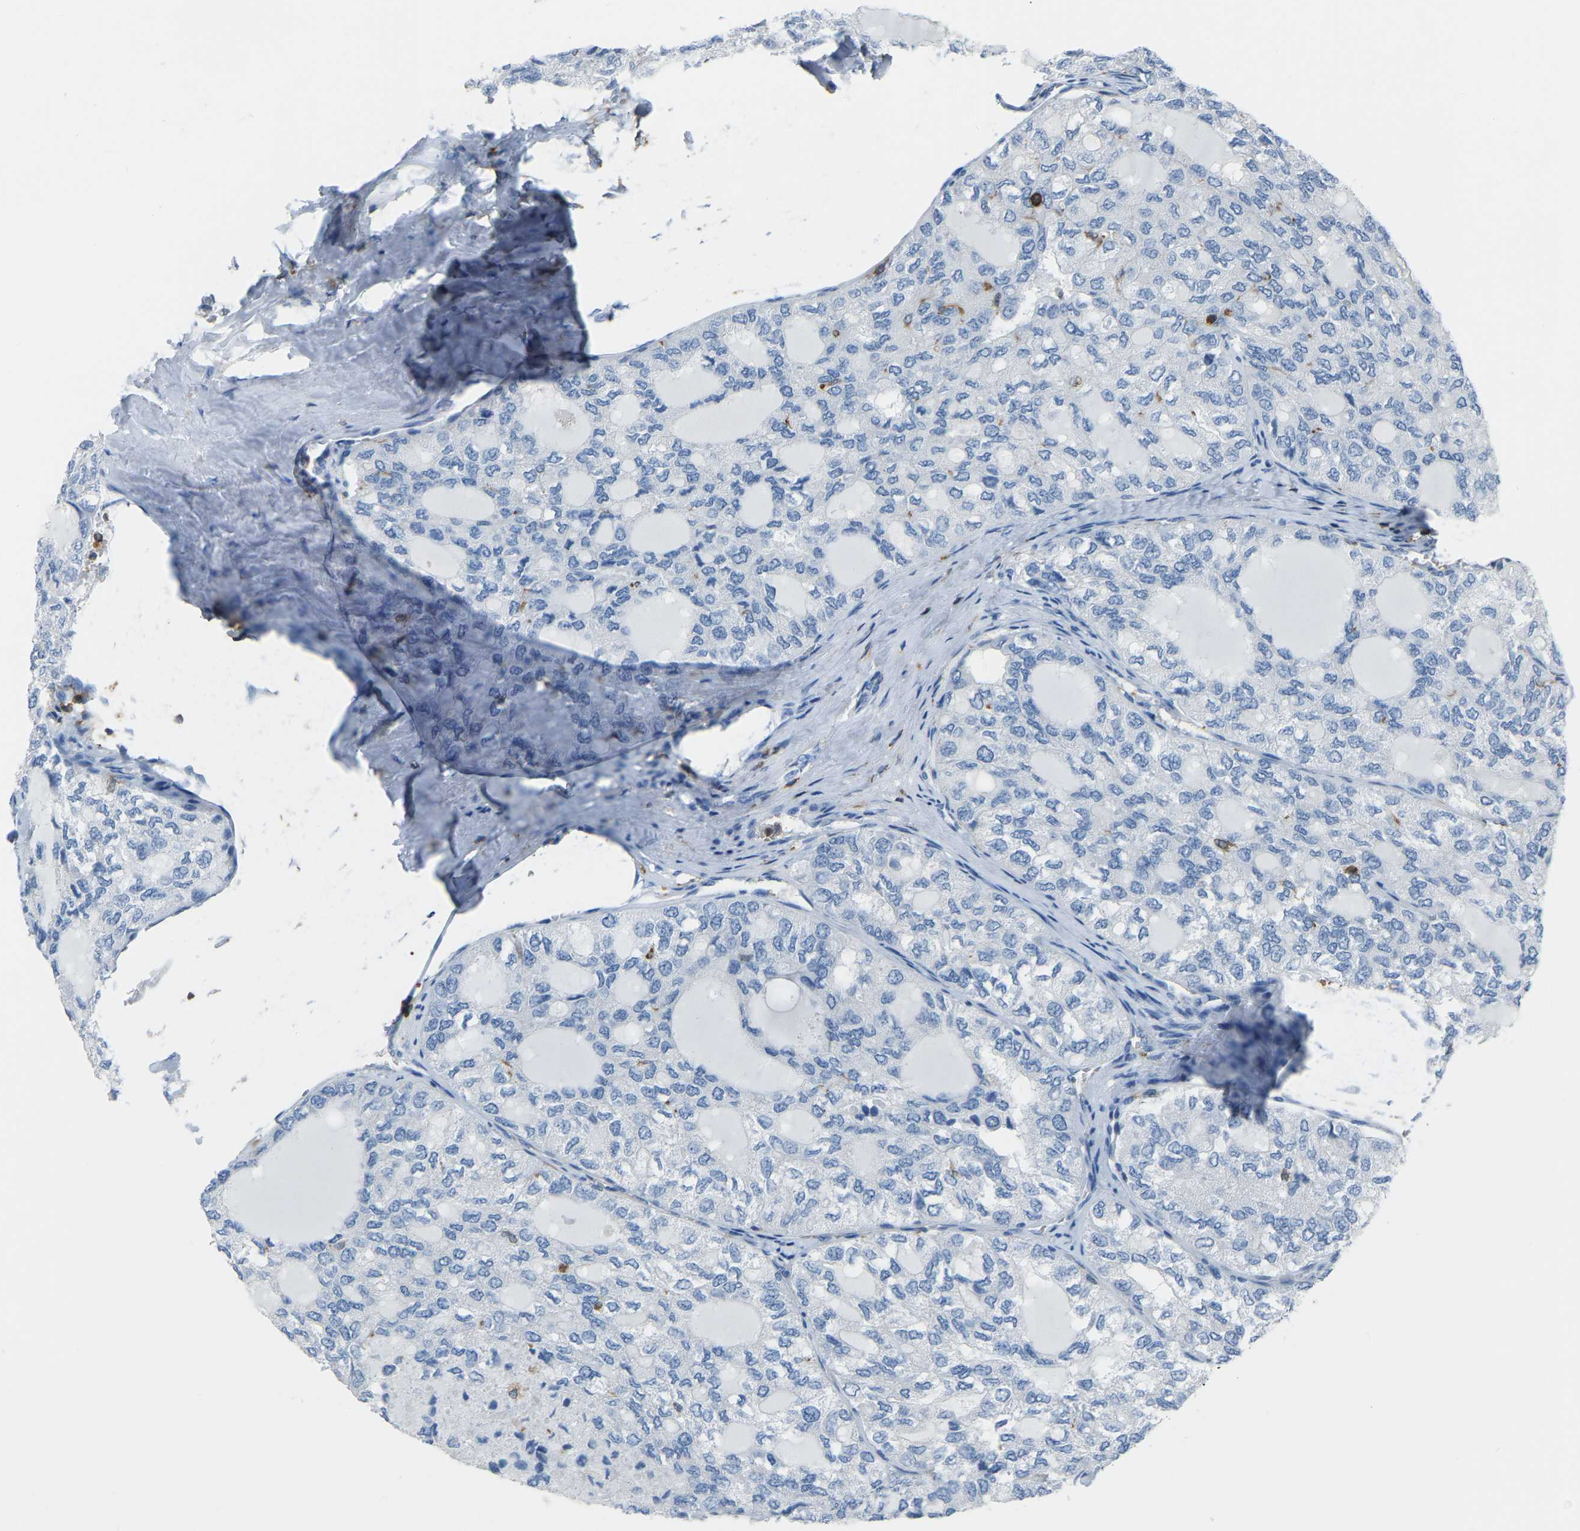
{"staining": {"intensity": "negative", "quantity": "none", "location": "none"}, "tissue": "thyroid cancer", "cell_type": "Tumor cells", "image_type": "cancer", "snomed": [{"axis": "morphology", "description": "Follicular adenoma carcinoma, NOS"}, {"axis": "topography", "description": "Thyroid gland"}], "caption": "Protein analysis of thyroid cancer (follicular adenoma carcinoma) displays no significant staining in tumor cells.", "gene": "ARHGAP45", "patient": {"sex": "male", "age": 75}}